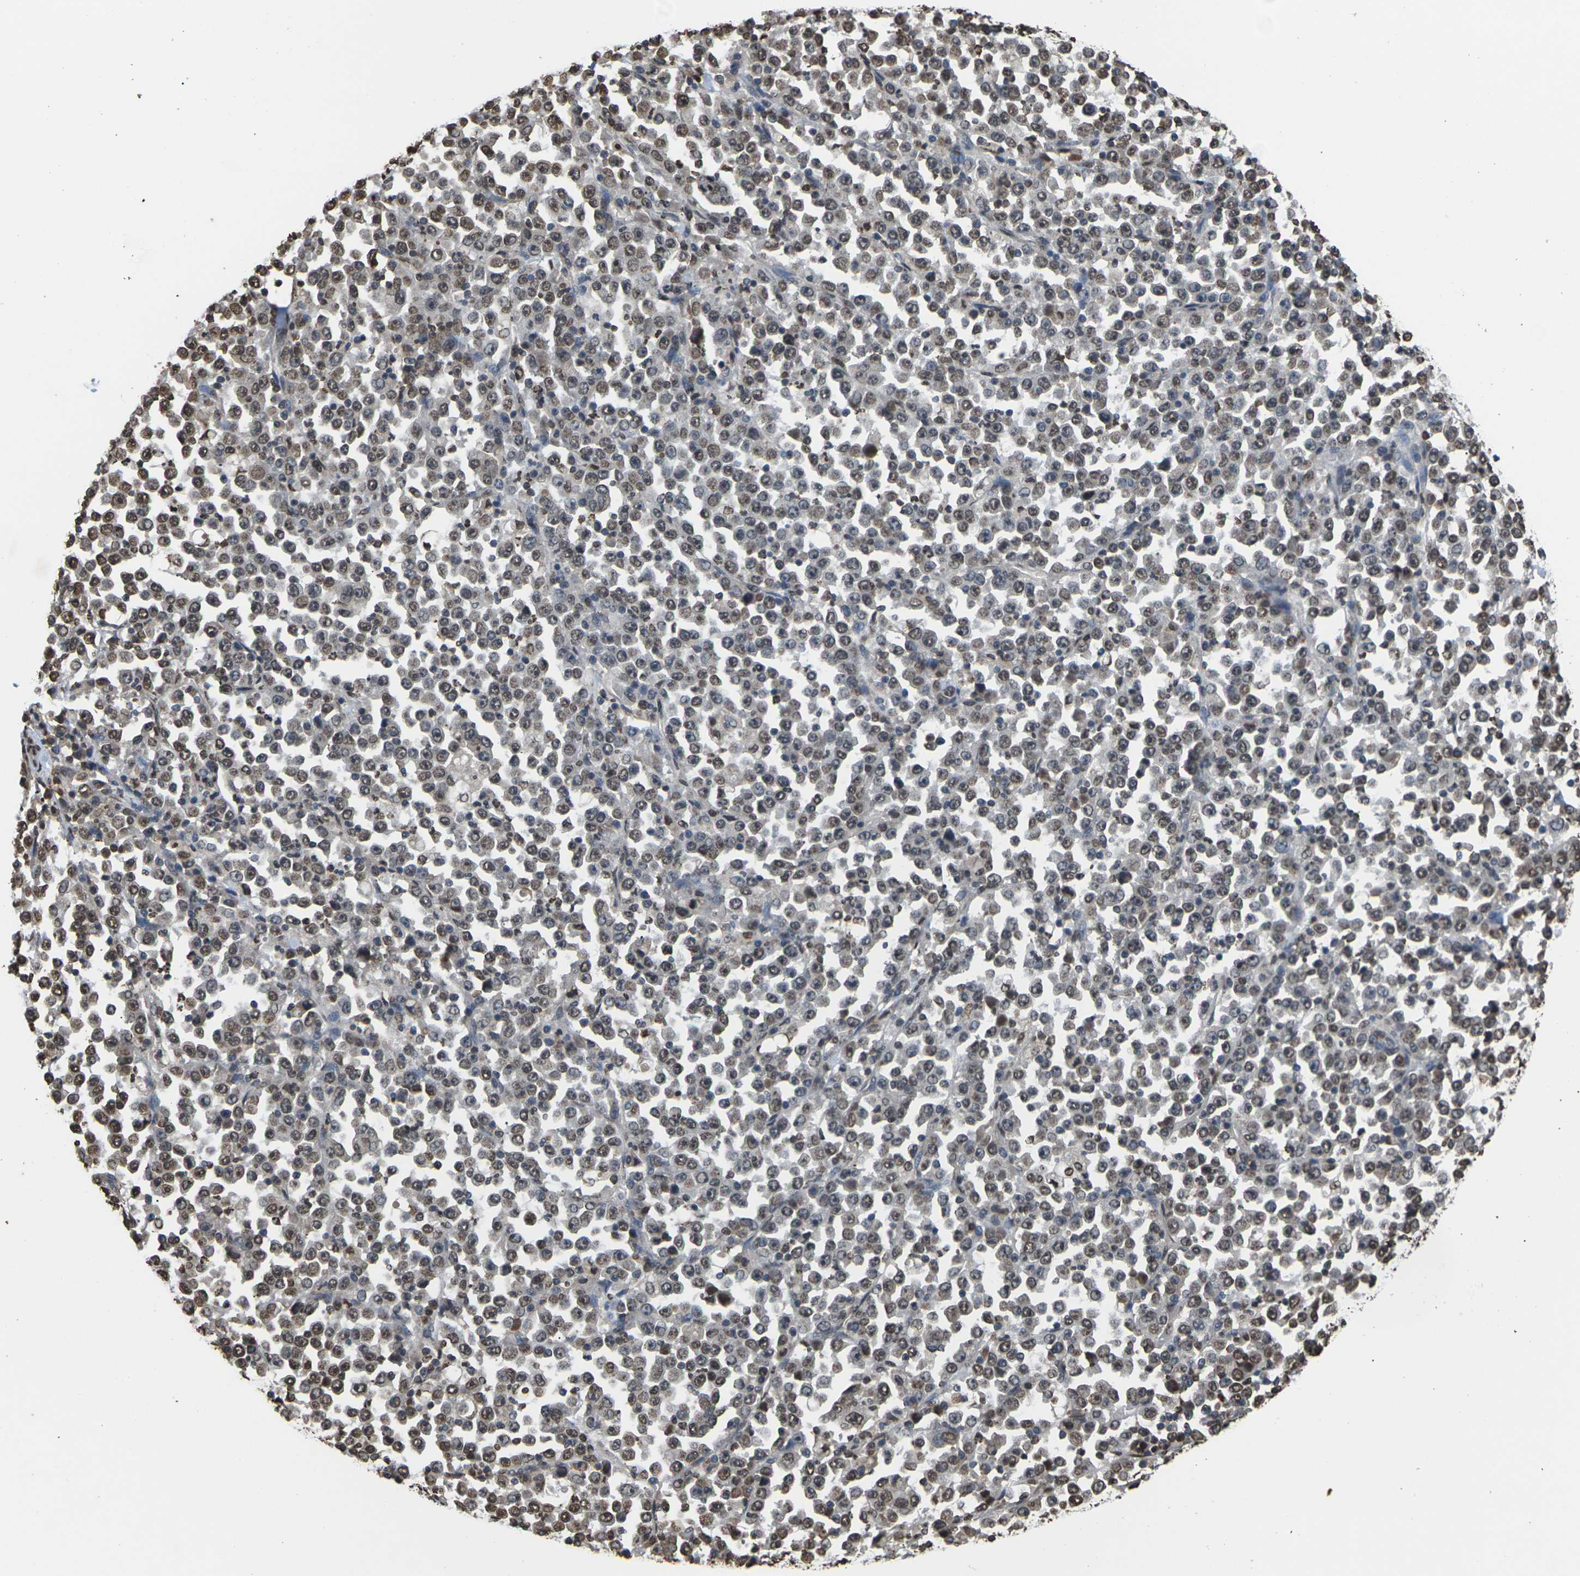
{"staining": {"intensity": "moderate", "quantity": ">75%", "location": "nuclear"}, "tissue": "stomach cancer", "cell_type": "Tumor cells", "image_type": "cancer", "snomed": [{"axis": "morphology", "description": "Normal tissue, NOS"}, {"axis": "morphology", "description": "Adenocarcinoma, NOS"}, {"axis": "topography", "description": "Stomach, upper"}, {"axis": "topography", "description": "Stomach"}], "caption": "There is medium levels of moderate nuclear expression in tumor cells of stomach adenocarcinoma, as demonstrated by immunohistochemical staining (brown color).", "gene": "EMSY", "patient": {"sex": "male", "age": 59}}